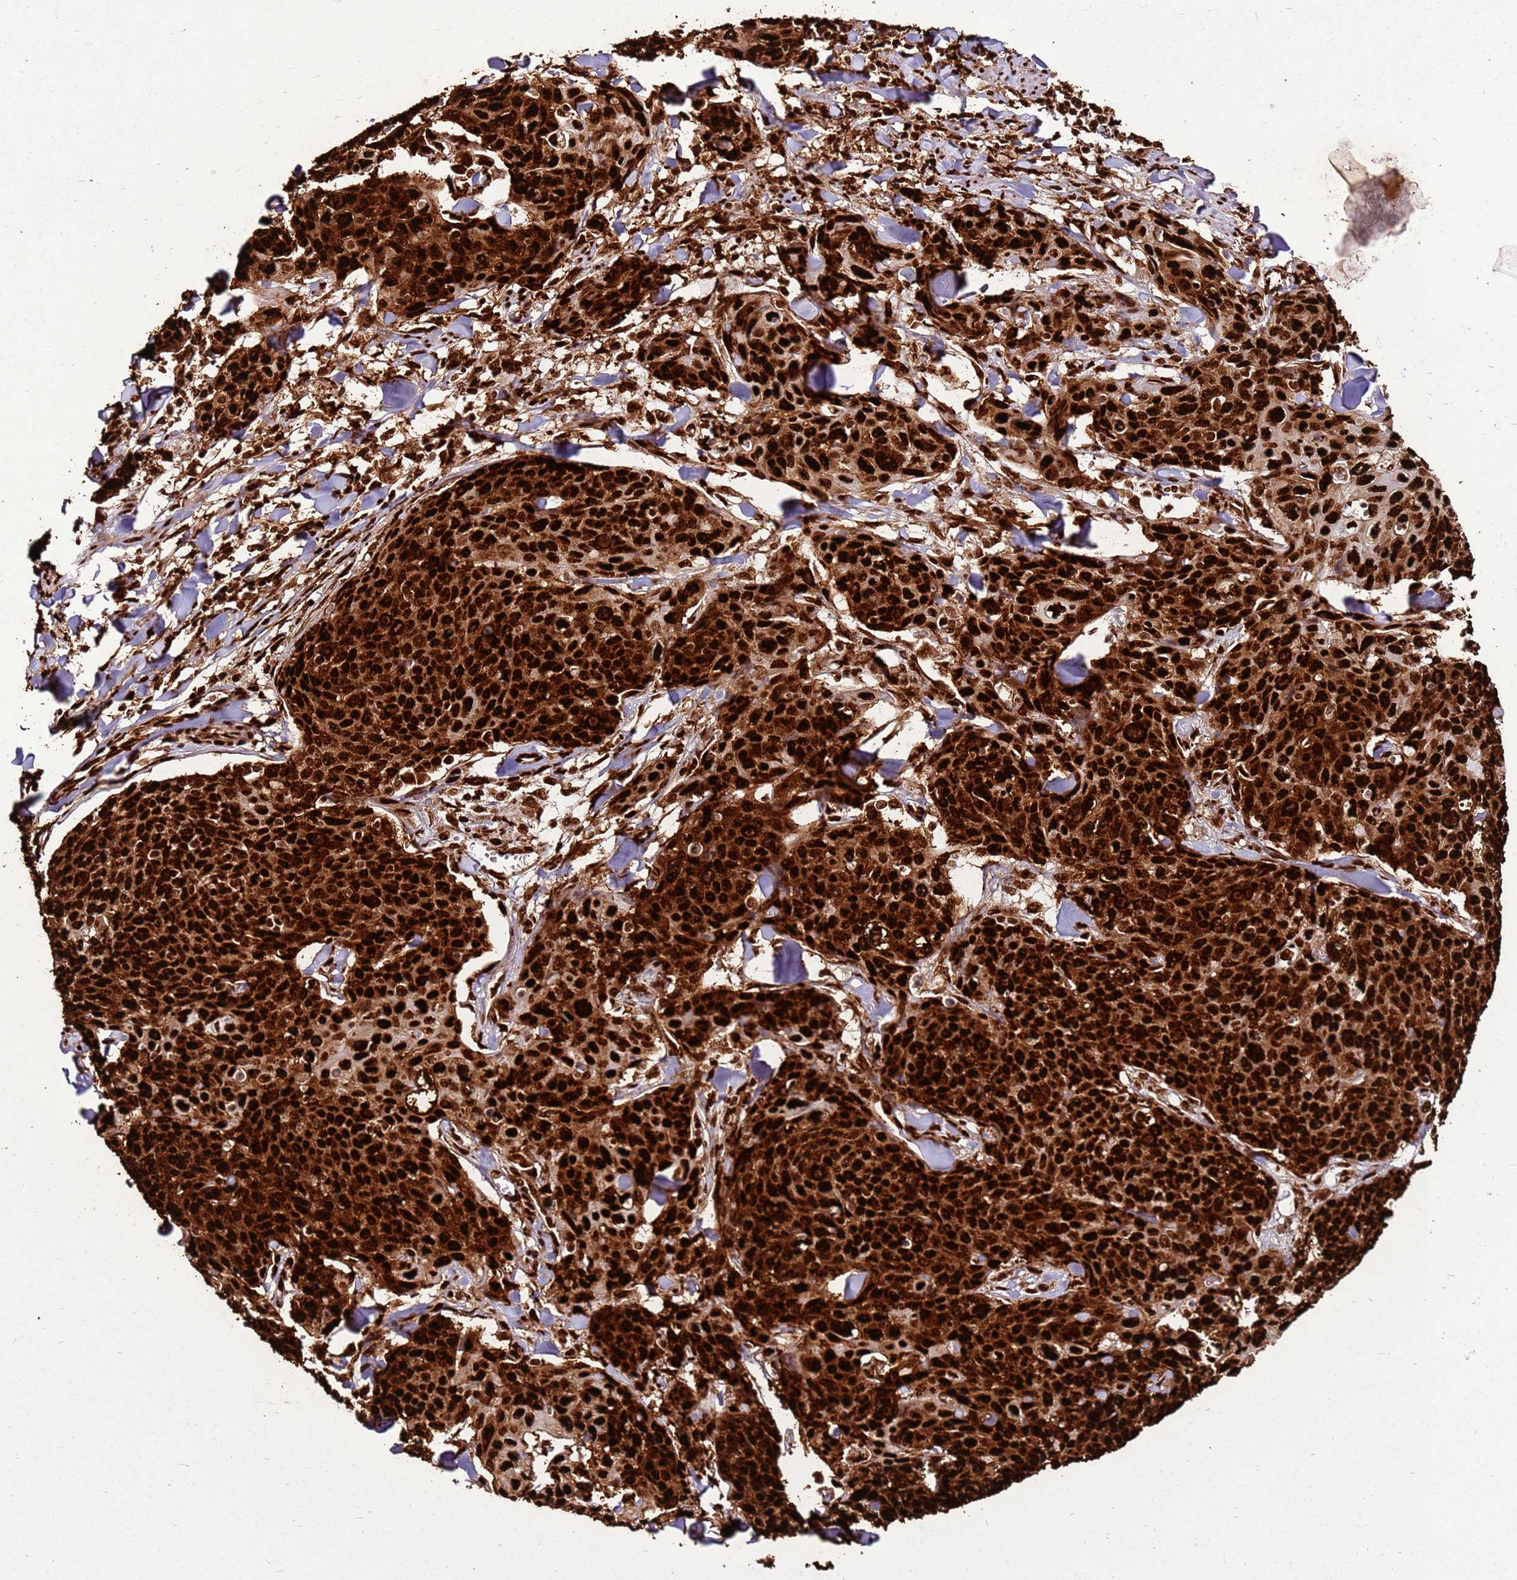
{"staining": {"intensity": "strong", "quantity": ">75%", "location": "nuclear"}, "tissue": "skin cancer", "cell_type": "Tumor cells", "image_type": "cancer", "snomed": [{"axis": "morphology", "description": "Squamous cell carcinoma, NOS"}, {"axis": "topography", "description": "Skin"}, {"axis": "topography", "description": "Vulva"}], "caption": "Immunohistochemistry image of neoplastic tissue: human skin cancer stained using immunohistochemistry exhibits high levels of strong protein expression localized specifically in the nuclear of tumor cells, appearing as a nuclear brown color.", "gene": "HNRNPAB", "patient": {"sex": "female", "age": 85}}